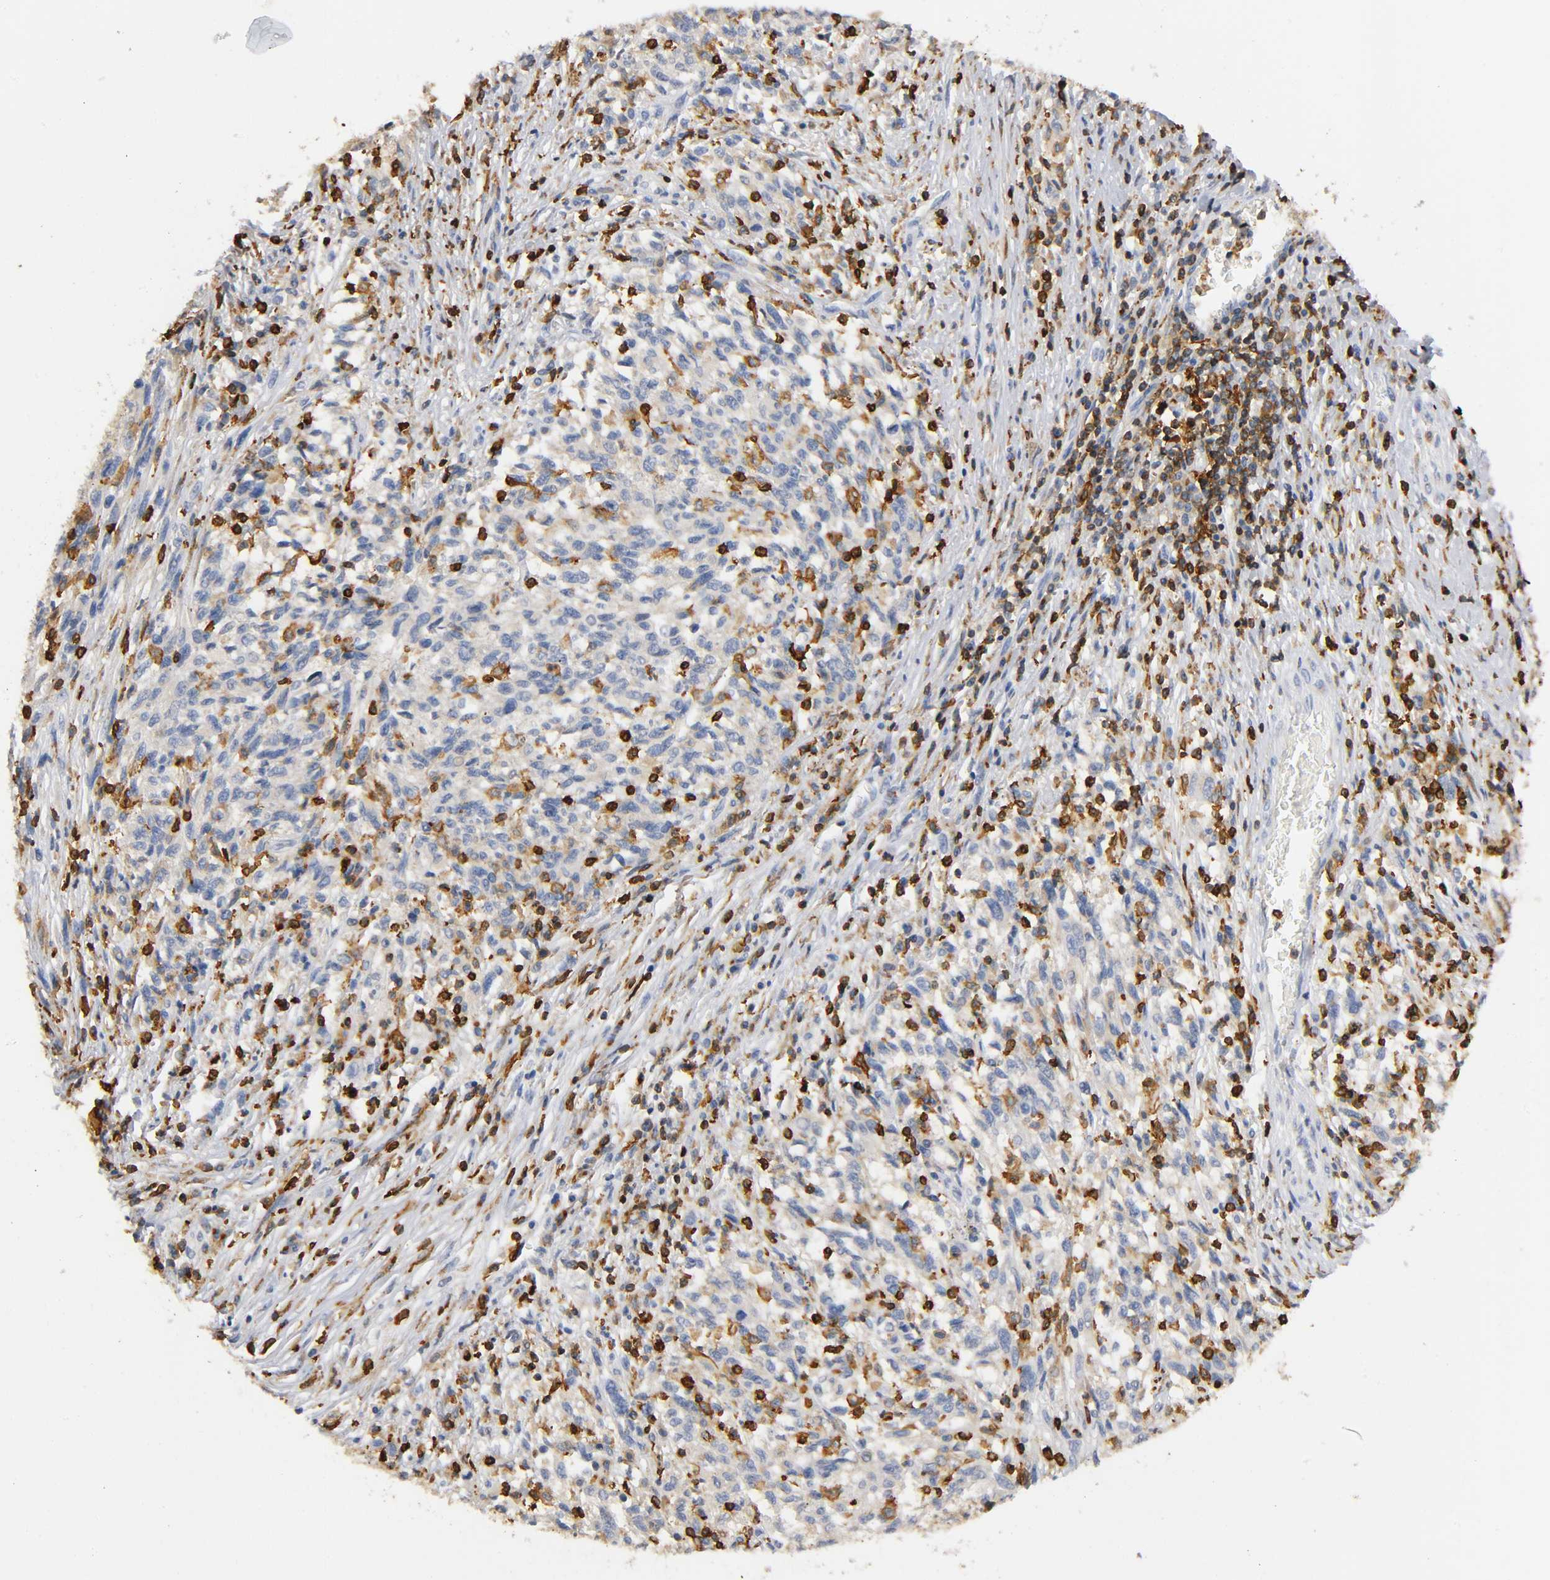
{"staining": {"intensity": "moderate", "quantity": ">75%", "location": "cytoplasmic/membranous"}, "tissue": "melanoma", "cell_type": "Tumor cells", "image_type": "cancer", "snomed": [{"axis": "morphology", "description": "Malignant melanoma, Metastatic site"}, {"axis": "topography", "description": "Lymph node"}], "caption": "Brown immunohistochemical staining in human malignant melanoma (metastatic site) exhibits moderate cytoplasmic/membranous staining in approximately >75% of tumor cells.", "gene": "CAPN10", "patient": {"sex": "male", "age": 61}}